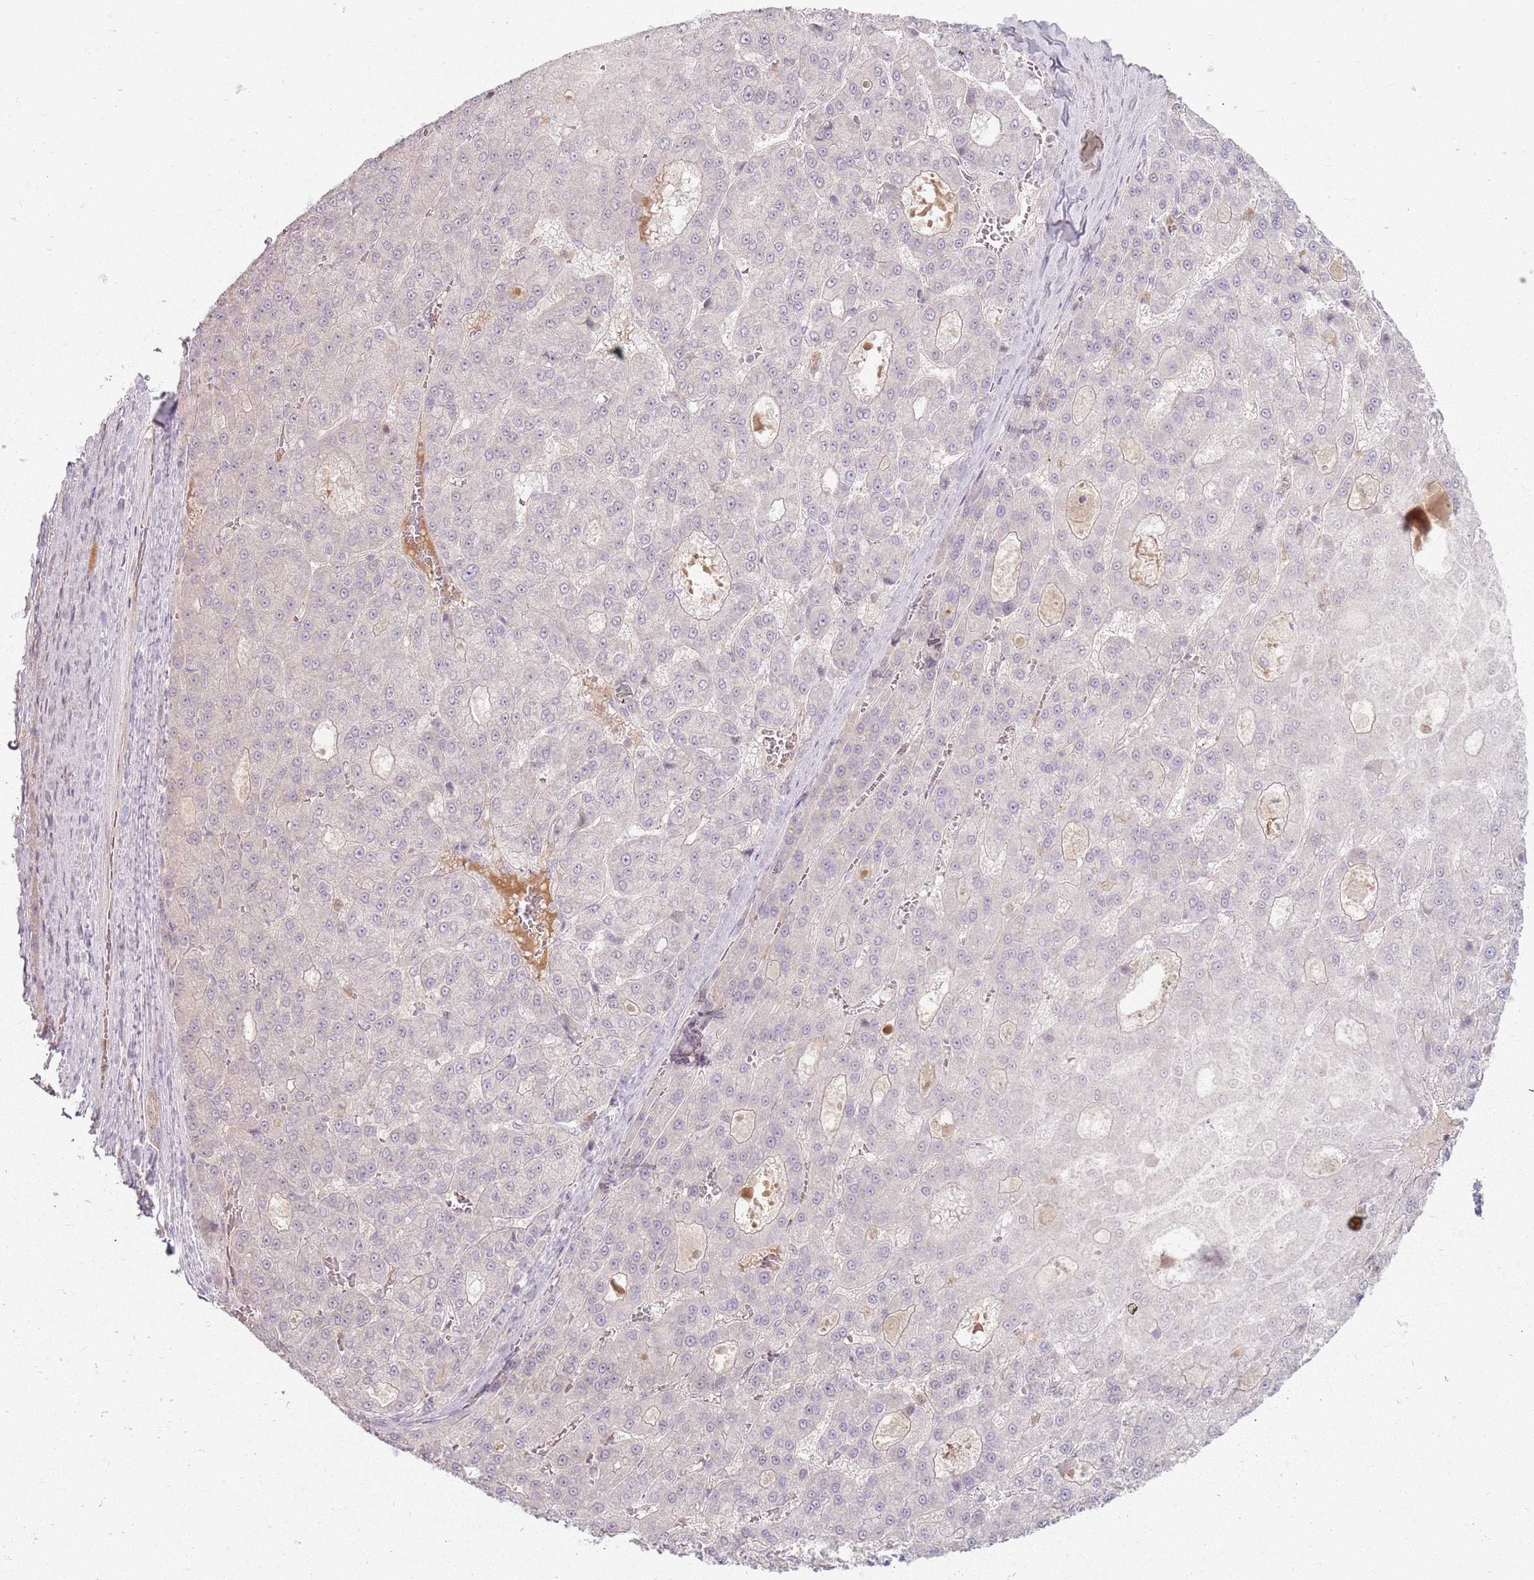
{"staining": {"intensity": "negative", "quantity": "none", "location": "none"}, "tissue": "liver cancer", "cell_type": "Tumor cells", "image_type": "cancer", "snomed": [{"axis": "morphology", "description": "Carcinoma, Hepatocellular, NOS"}, {"axis": "topography", "description": "Liver"}], "caption": "This is a photomicrograph of immunohistochemistry staining of liver cancer (hepatocellular carcinoma), which shows no staining in tumor cells.", "gene": "ZDHHC2", "patient": {"sex": "male", "age": 70}}